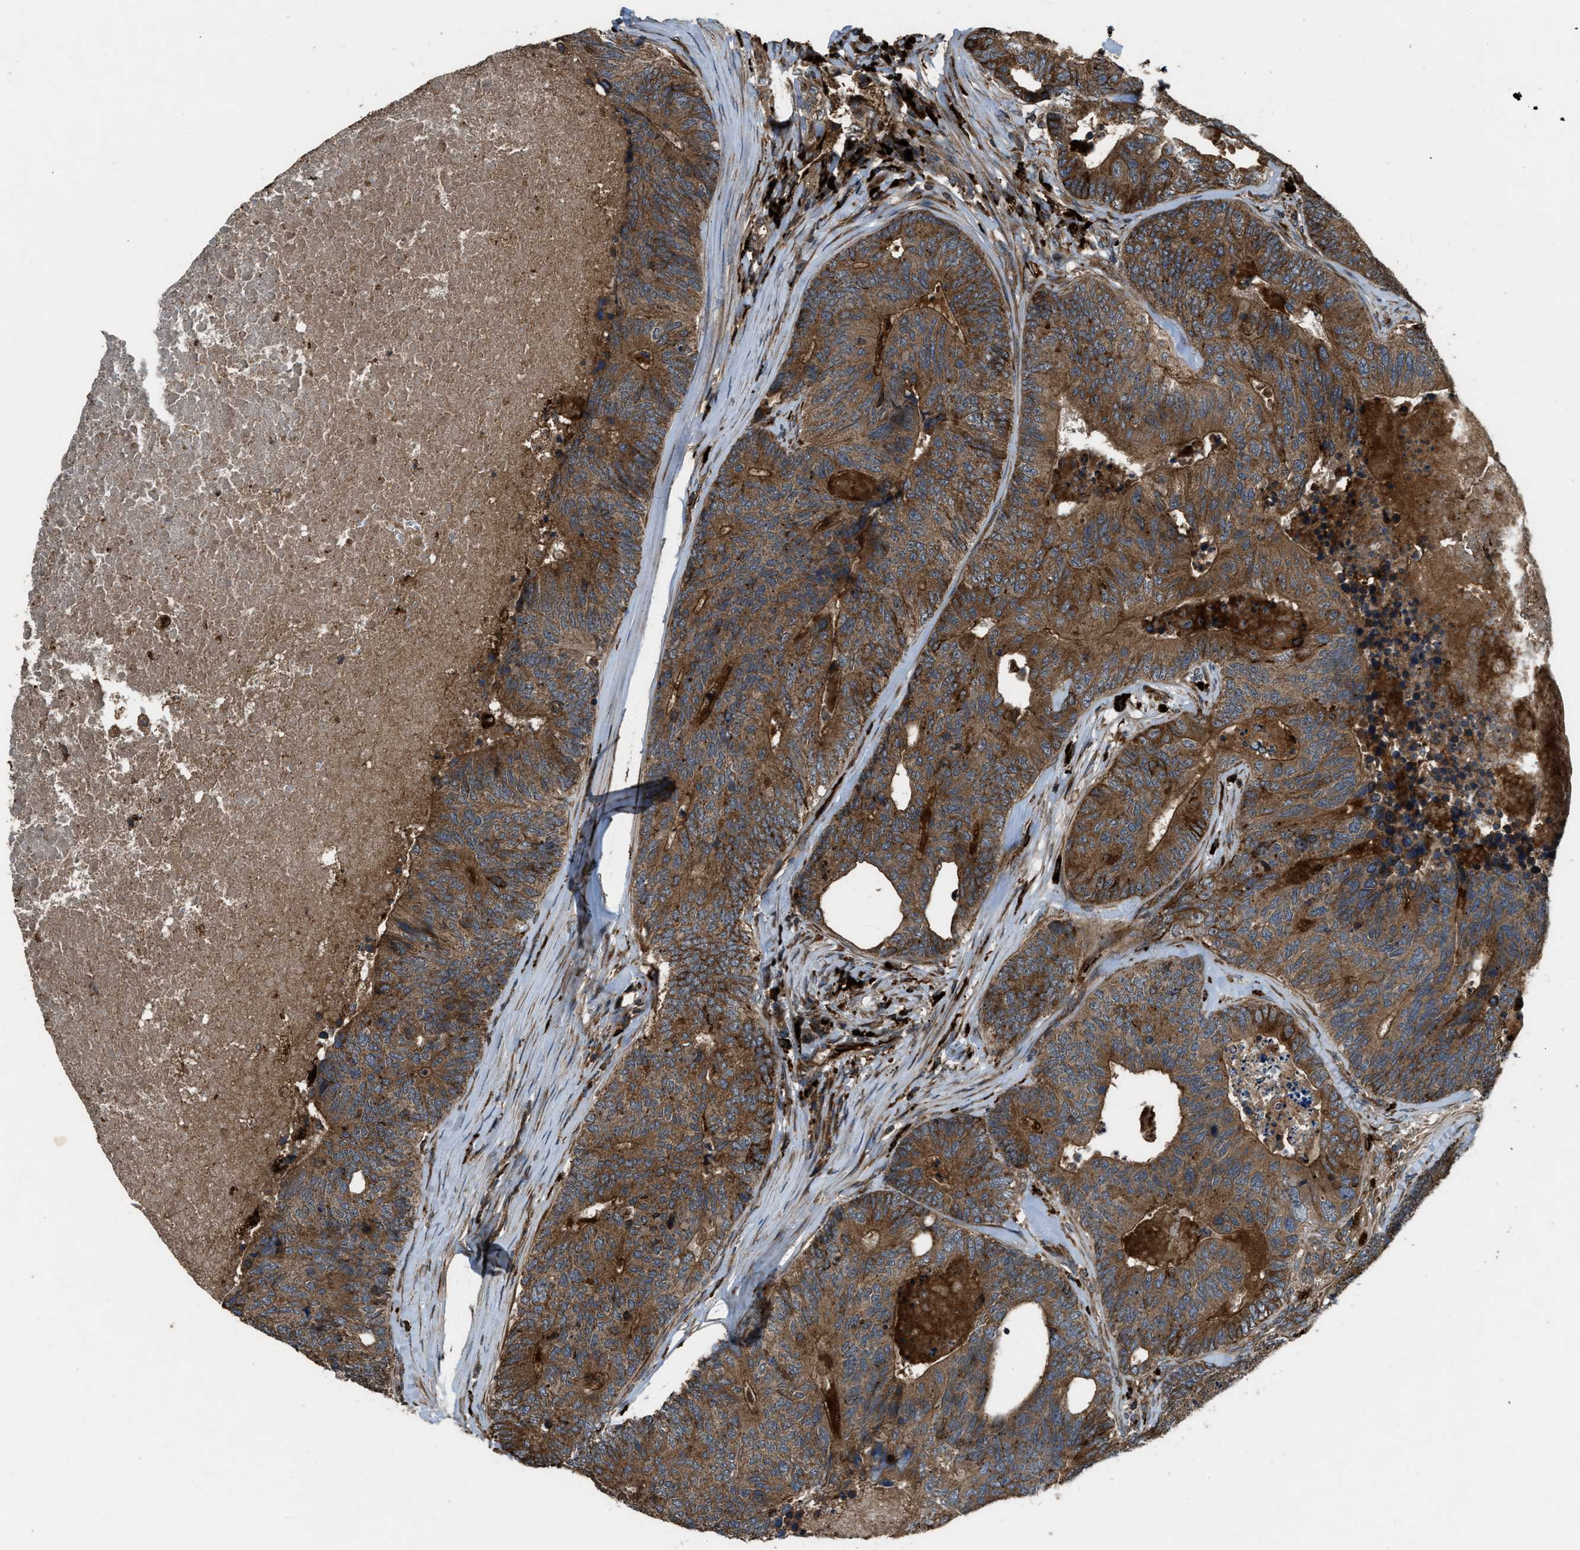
{"staining": {"intensity": "strong", "quantity": ">75%", "location": "cytoplasmic/membranous"}, "tissue": "colorectal cancer", "cell_type": "Tumor cells", "image_type": "cancer", "snomed": [{"axis": "morphology", "description": "Adenocarcinoma, NOS"}, {"axis": "topography", "description": "Colon"}], "caption": "A high-resolution histopathology image shows immunohistochemistry (IHC) staining of adenocarcinoma (colorectal), which displays strong cytoplasmic/membranous positivity in about >75% of tumor cells.", "gene": "GGH", "patient": {"sex": "female", "age": 67}}